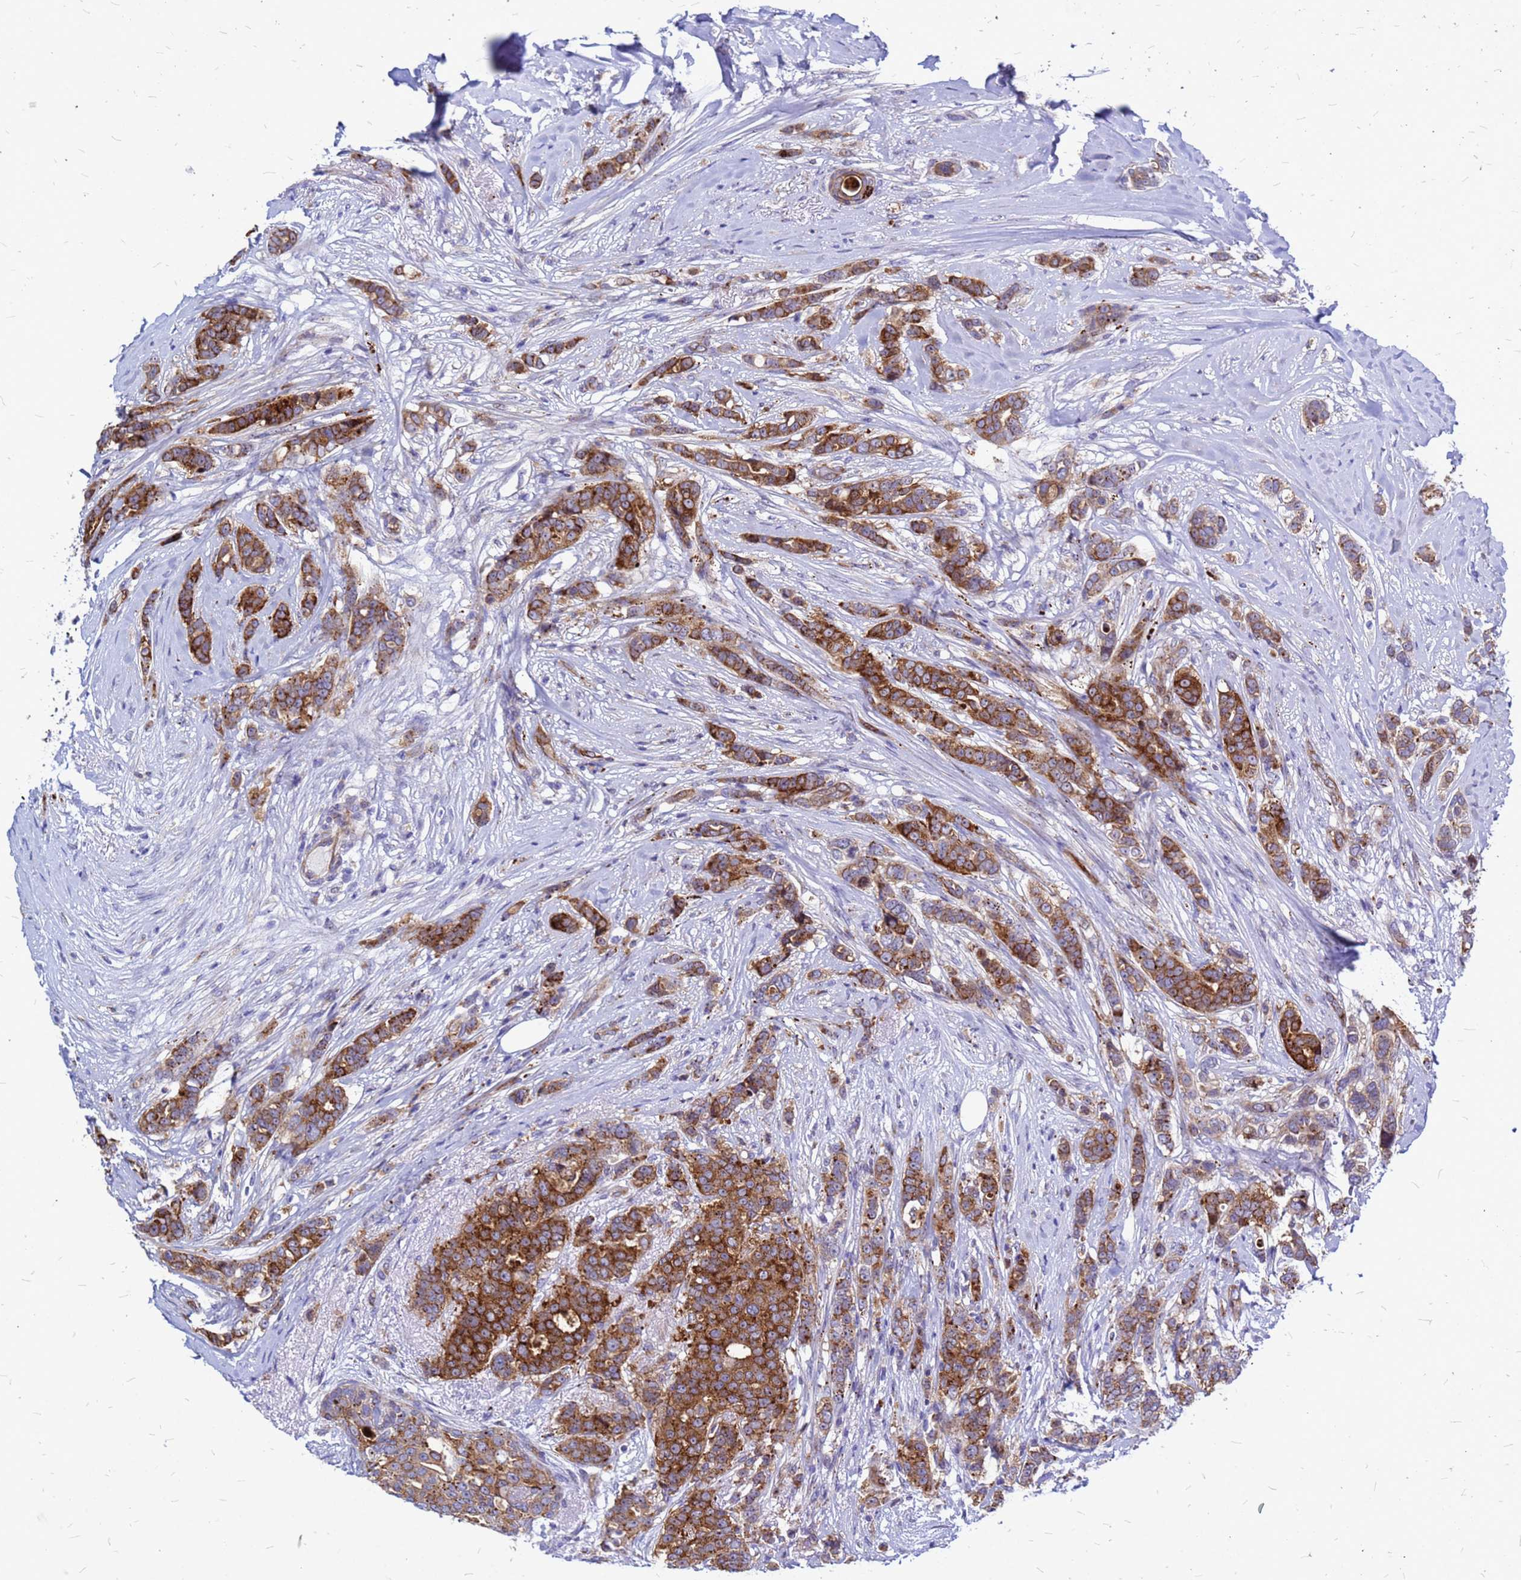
{"staining": {"intensity": "strong", "quantity": ">75%", "location": "cytoplasmic/membranous"}, "tissue": "breast cancer", "cell_type": "Tumor cells", "image_type": "cancer", "snomed": [{"axis": "morphology", "description": "Lobular carcinoma"}, {"axis": "topography", "description": "Breast"}], "caption": "Human breast cancer (lobular carcinoma) stained for a protein (brown) reveals strong cytoplasmic/membranous positive staining in approximately >75% of tumor cells.", "gene": "NOSTRIN", "patient": {"sex": "female", "age": 51}}